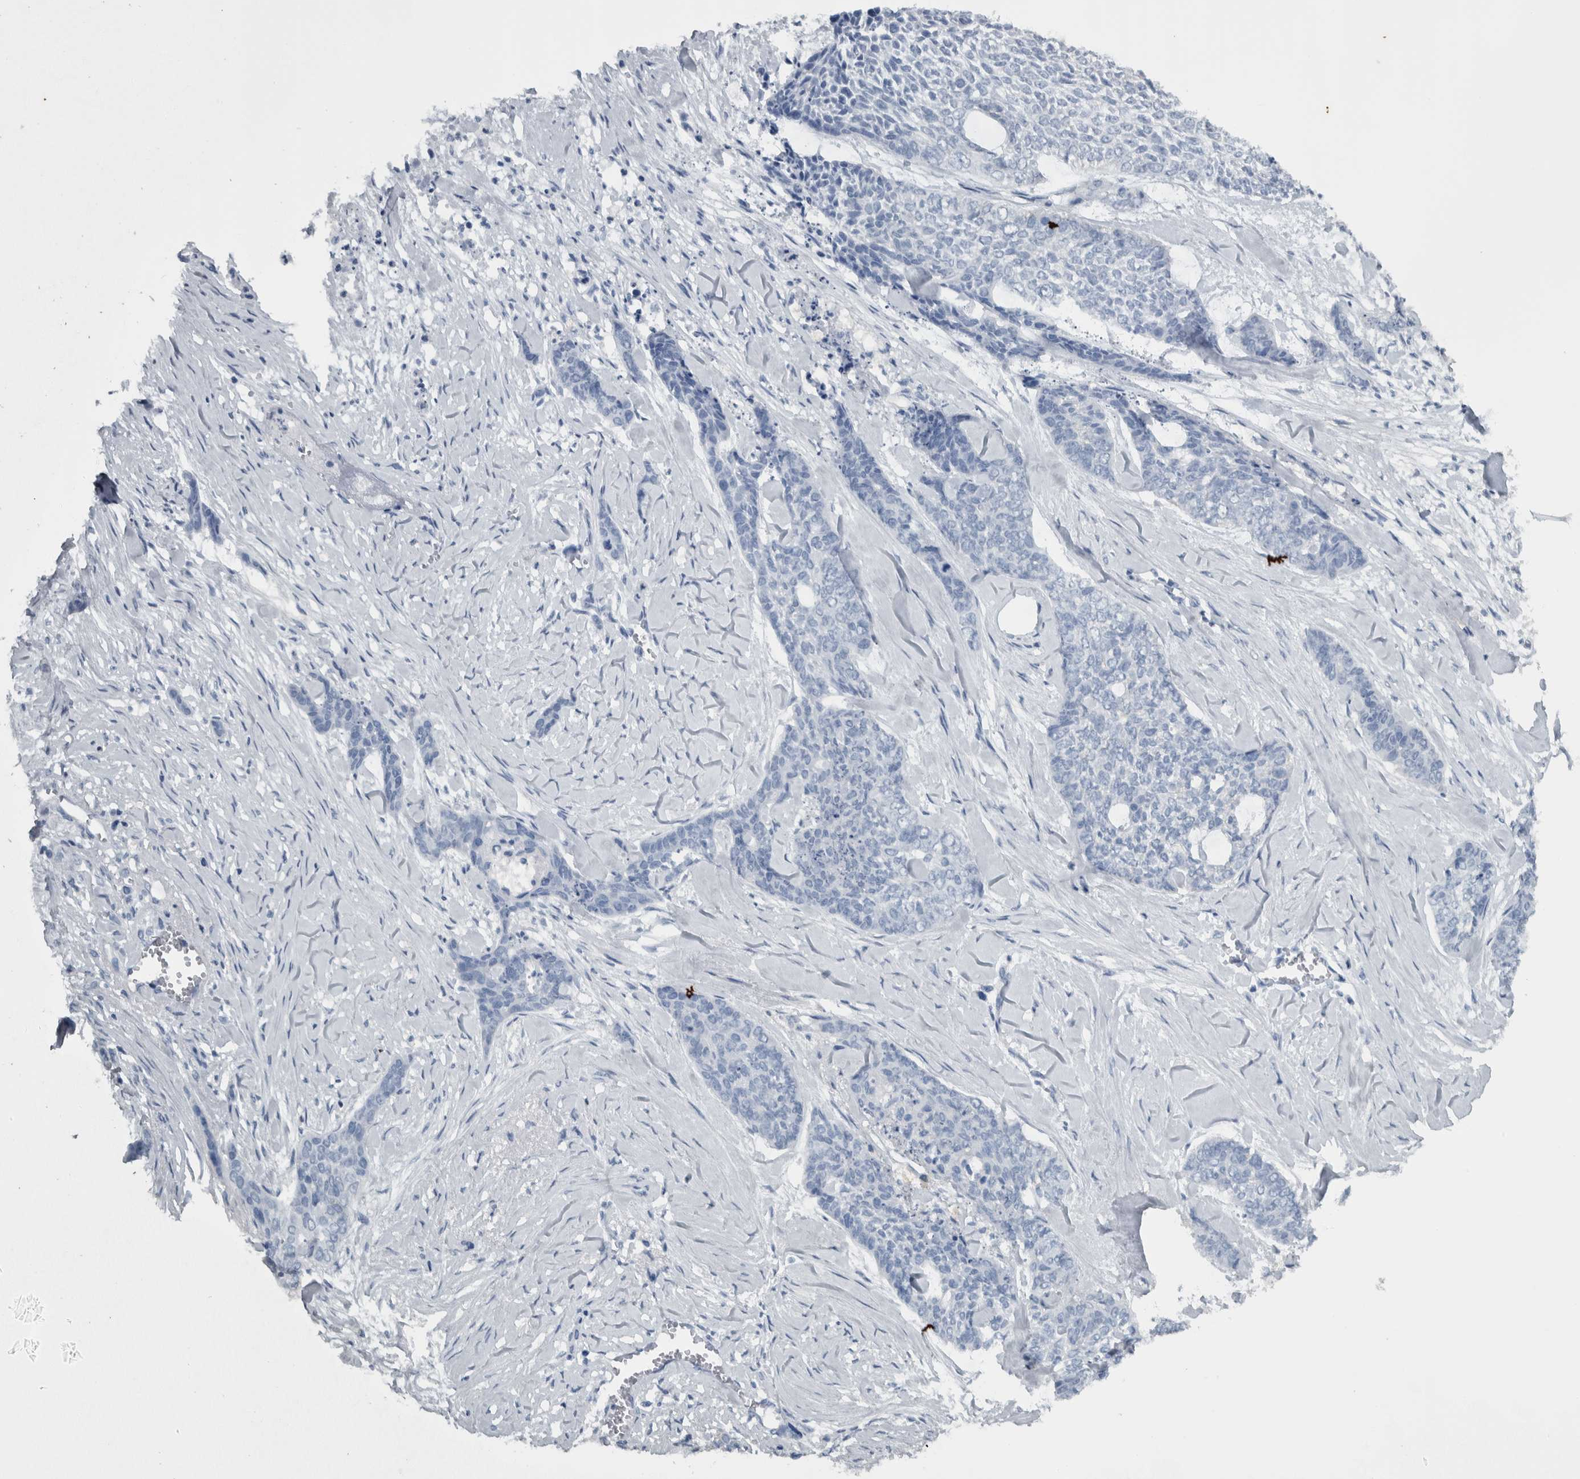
{"staining": {"intensity": "negative", "quantity": "none", "location": "none"}, "tissue": "skin cancer", "cell_type": "Tumor cells", "image_type": "cancer", "snomed": [{"axis": "morphology", "description": "Basal cell carcinoma"}, {"axis": "topography", "description": "Skin"}], "caption": "Human skin cancer stained for a protein using immunohistochemistry (IHC) shows no positivity in tumor cells.", "gene": "NT5C2", "patient": {"sex": "female", "age": 64}}